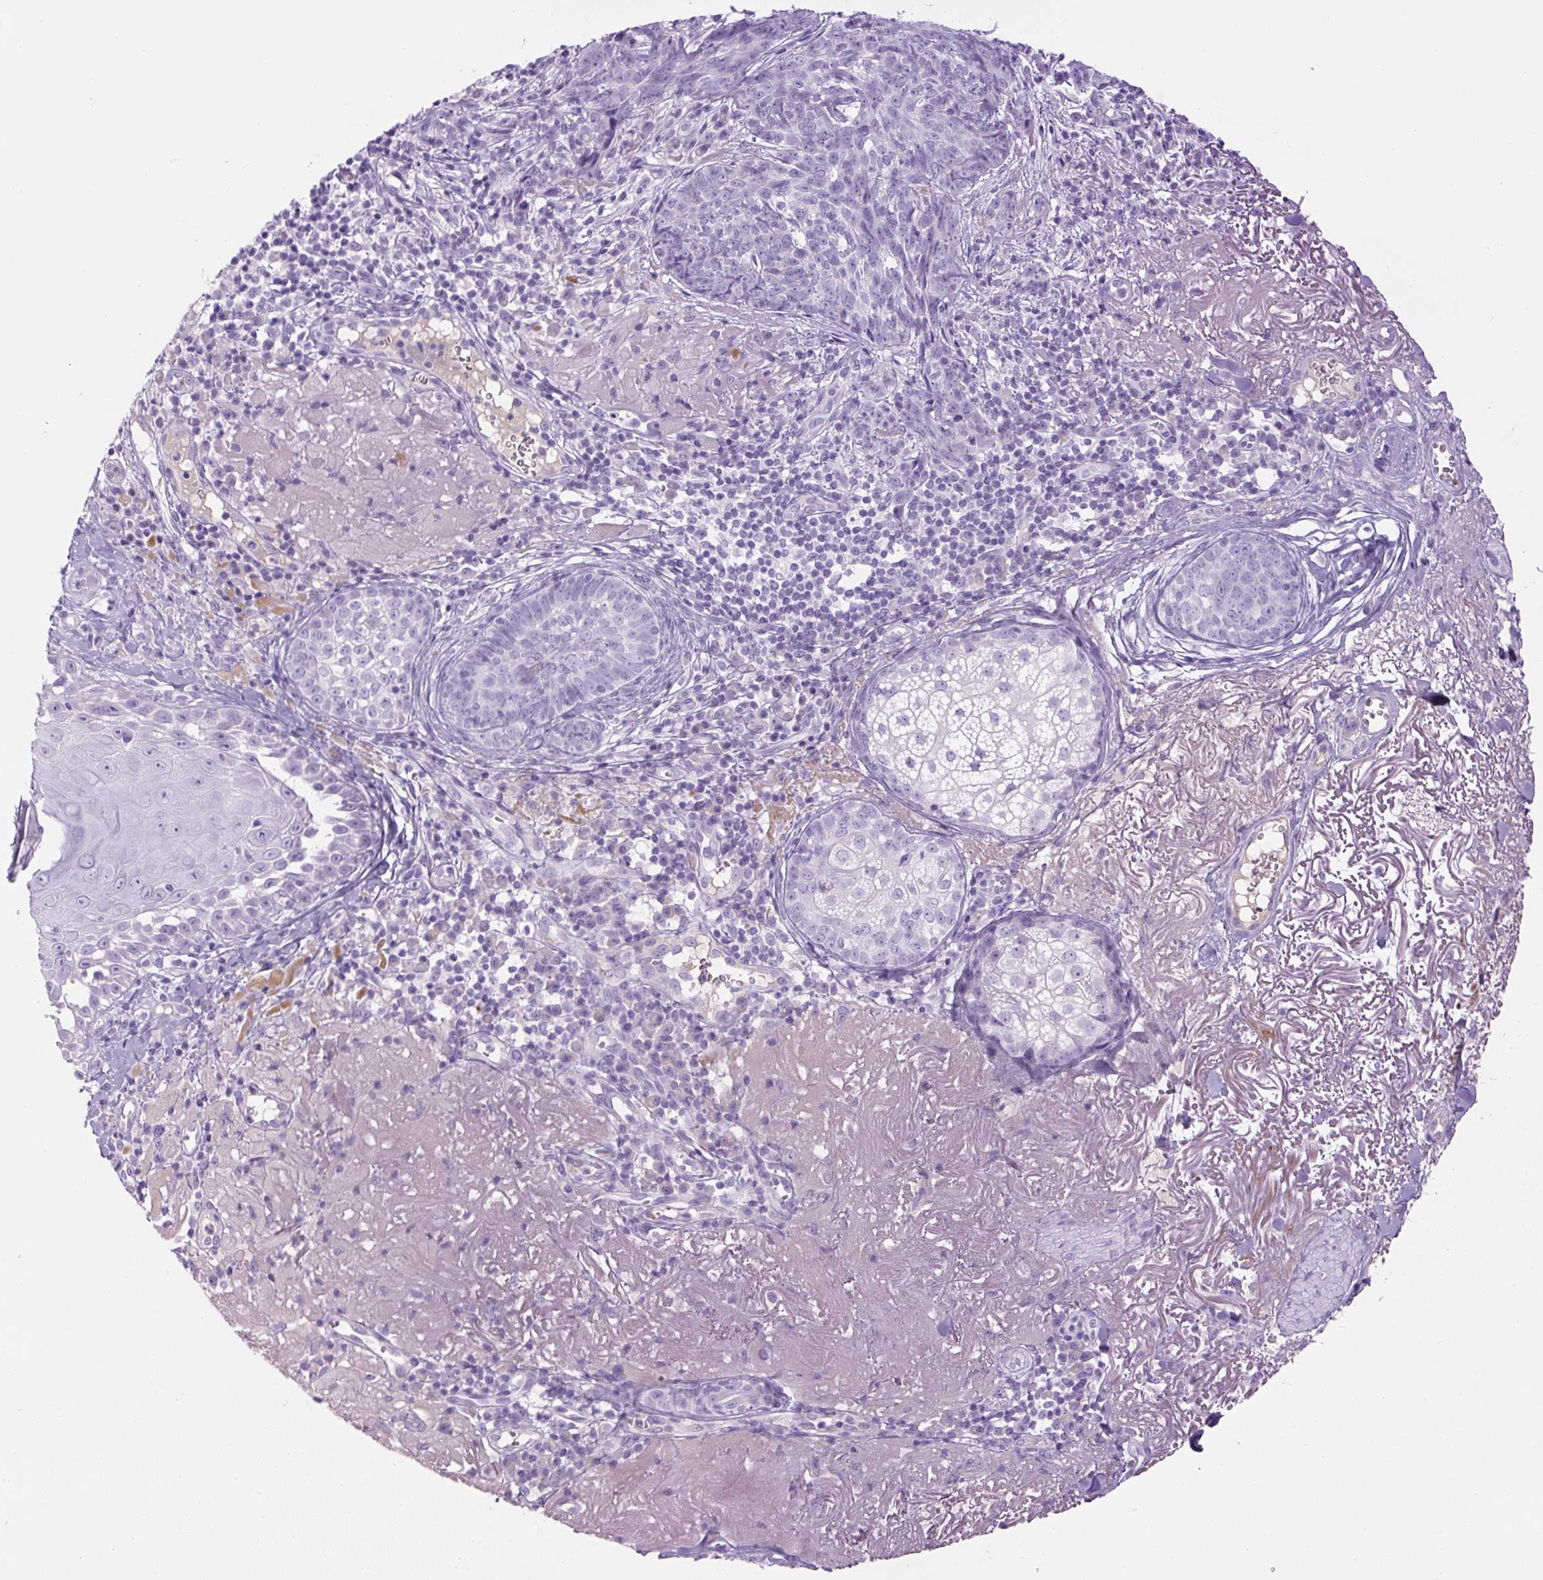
{"staining": {"intensity": "negative", "quantity": "none", "location": "none"}, "tissue": "skin cancer", "cell_type": "Tumor cells", "image_type": "cancer", "snomed": [{"axis": "morphology", "description": "Basal cell carcinoma"}, {"axis": "topography", "description": "Skin"}, {"axis": "topography", "description": "Skin of face"}], "caption": "A histopathology image of skin cancer stained for a protein exhibits no brown staining in tumor cells.", "gene": "RSPO4", "patient": {"sex": "female", "age": 95}}